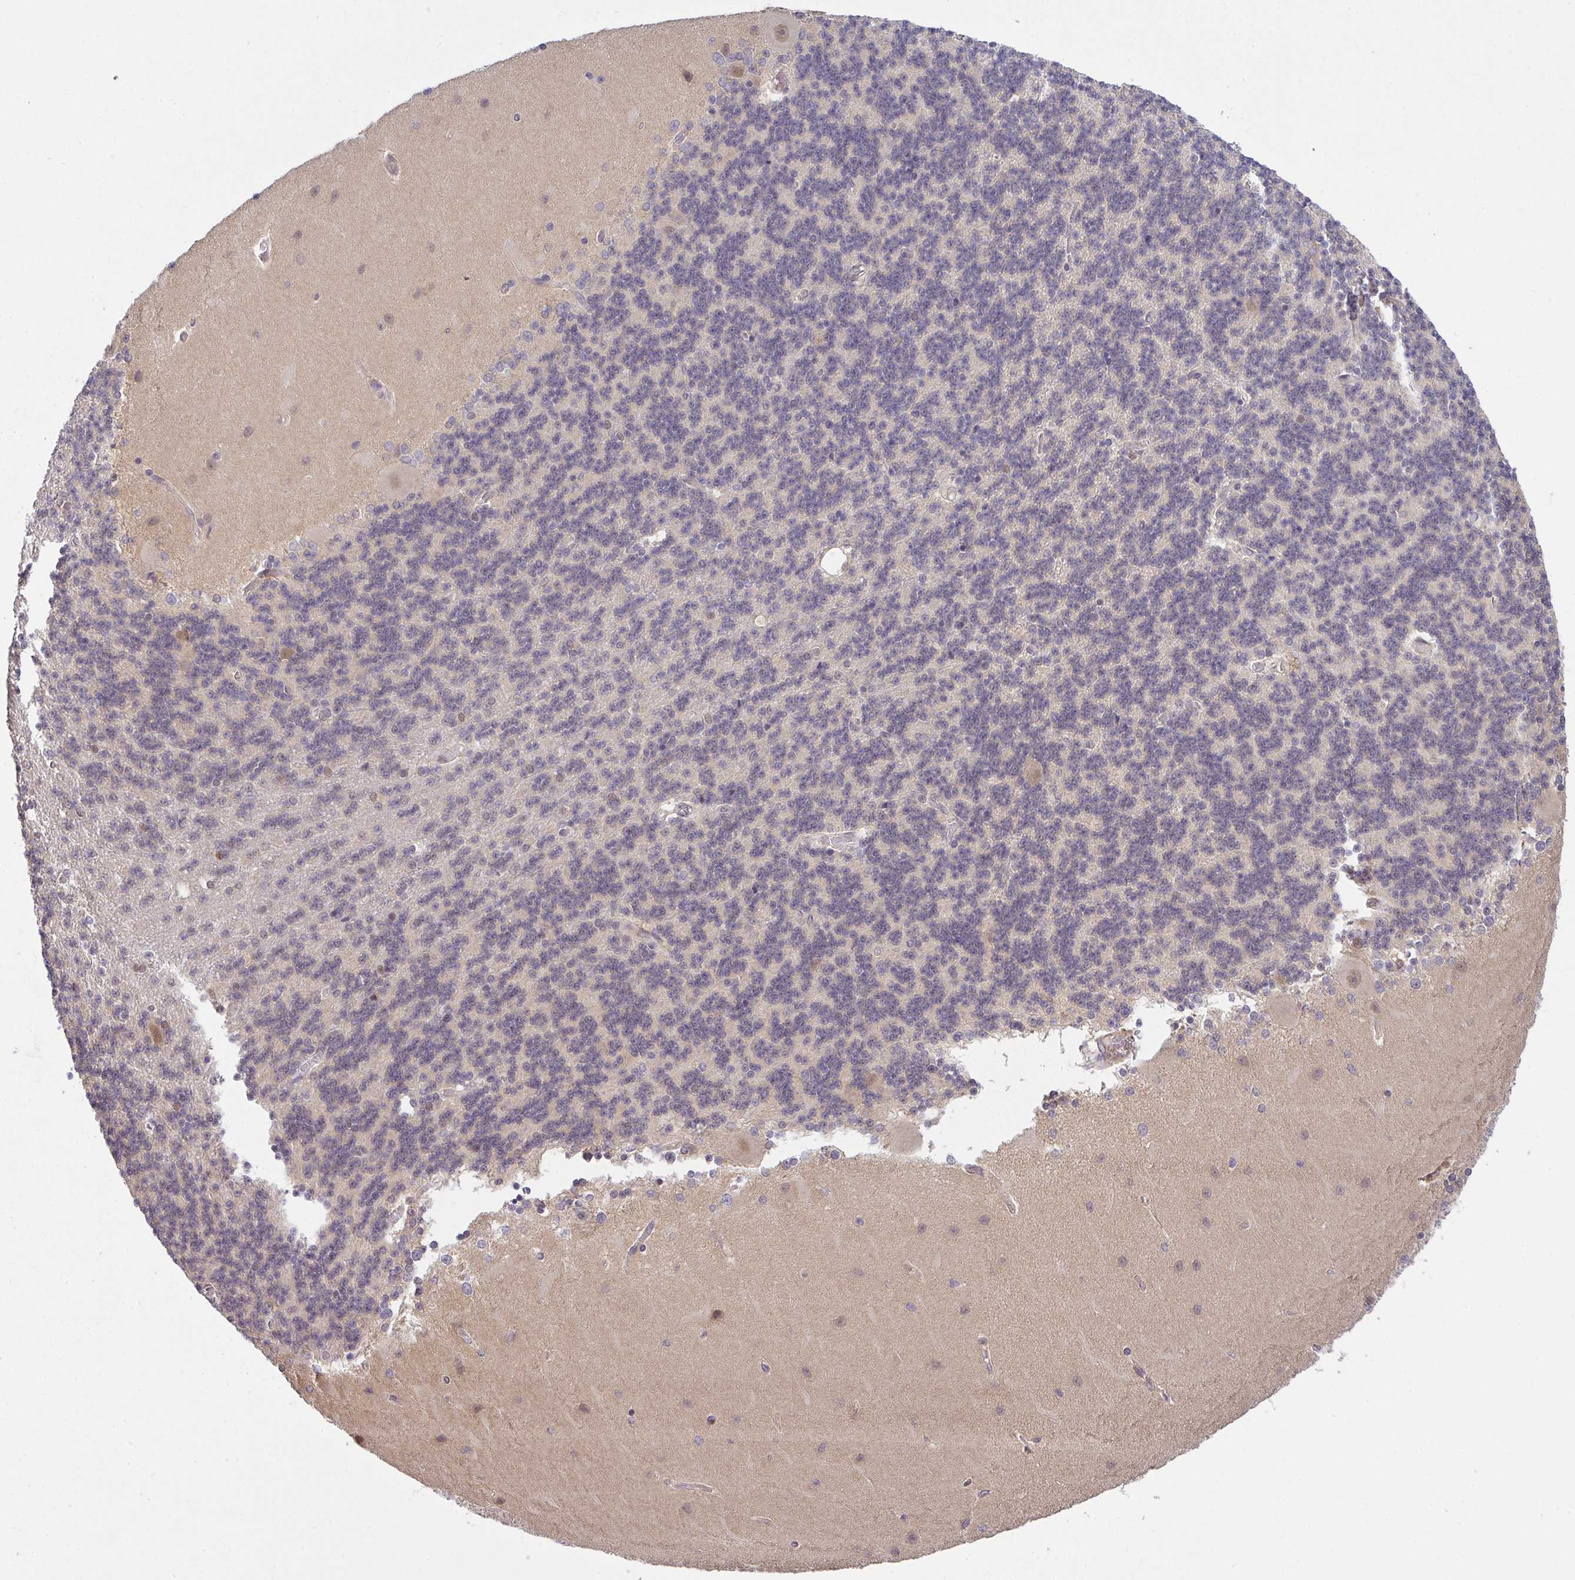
{"staining": {"intensity": "negative", "quantity": "none", "location": "none"}, "tissue": "cerebellum", "cell_type": "Cells in granular layer", "image_type": "normal", "snomed": [{"axis": "morphology", "description": "Normal tissue, NOS"}, {"axis": "topography", "description": "Cerebellum"}], "caption": "Immunohistochemistry (IHC) of benign cerebellum demonstrates no expression in cells in granular layer. (Stains: DAB (3,3'-diaminobenzidine) IHC with hematoxylin counter stain, Microscopy: brightfield microscopy at high magnification).", "gene": "TMEM229A", "patient": {"sex": "female", "age": 54}}